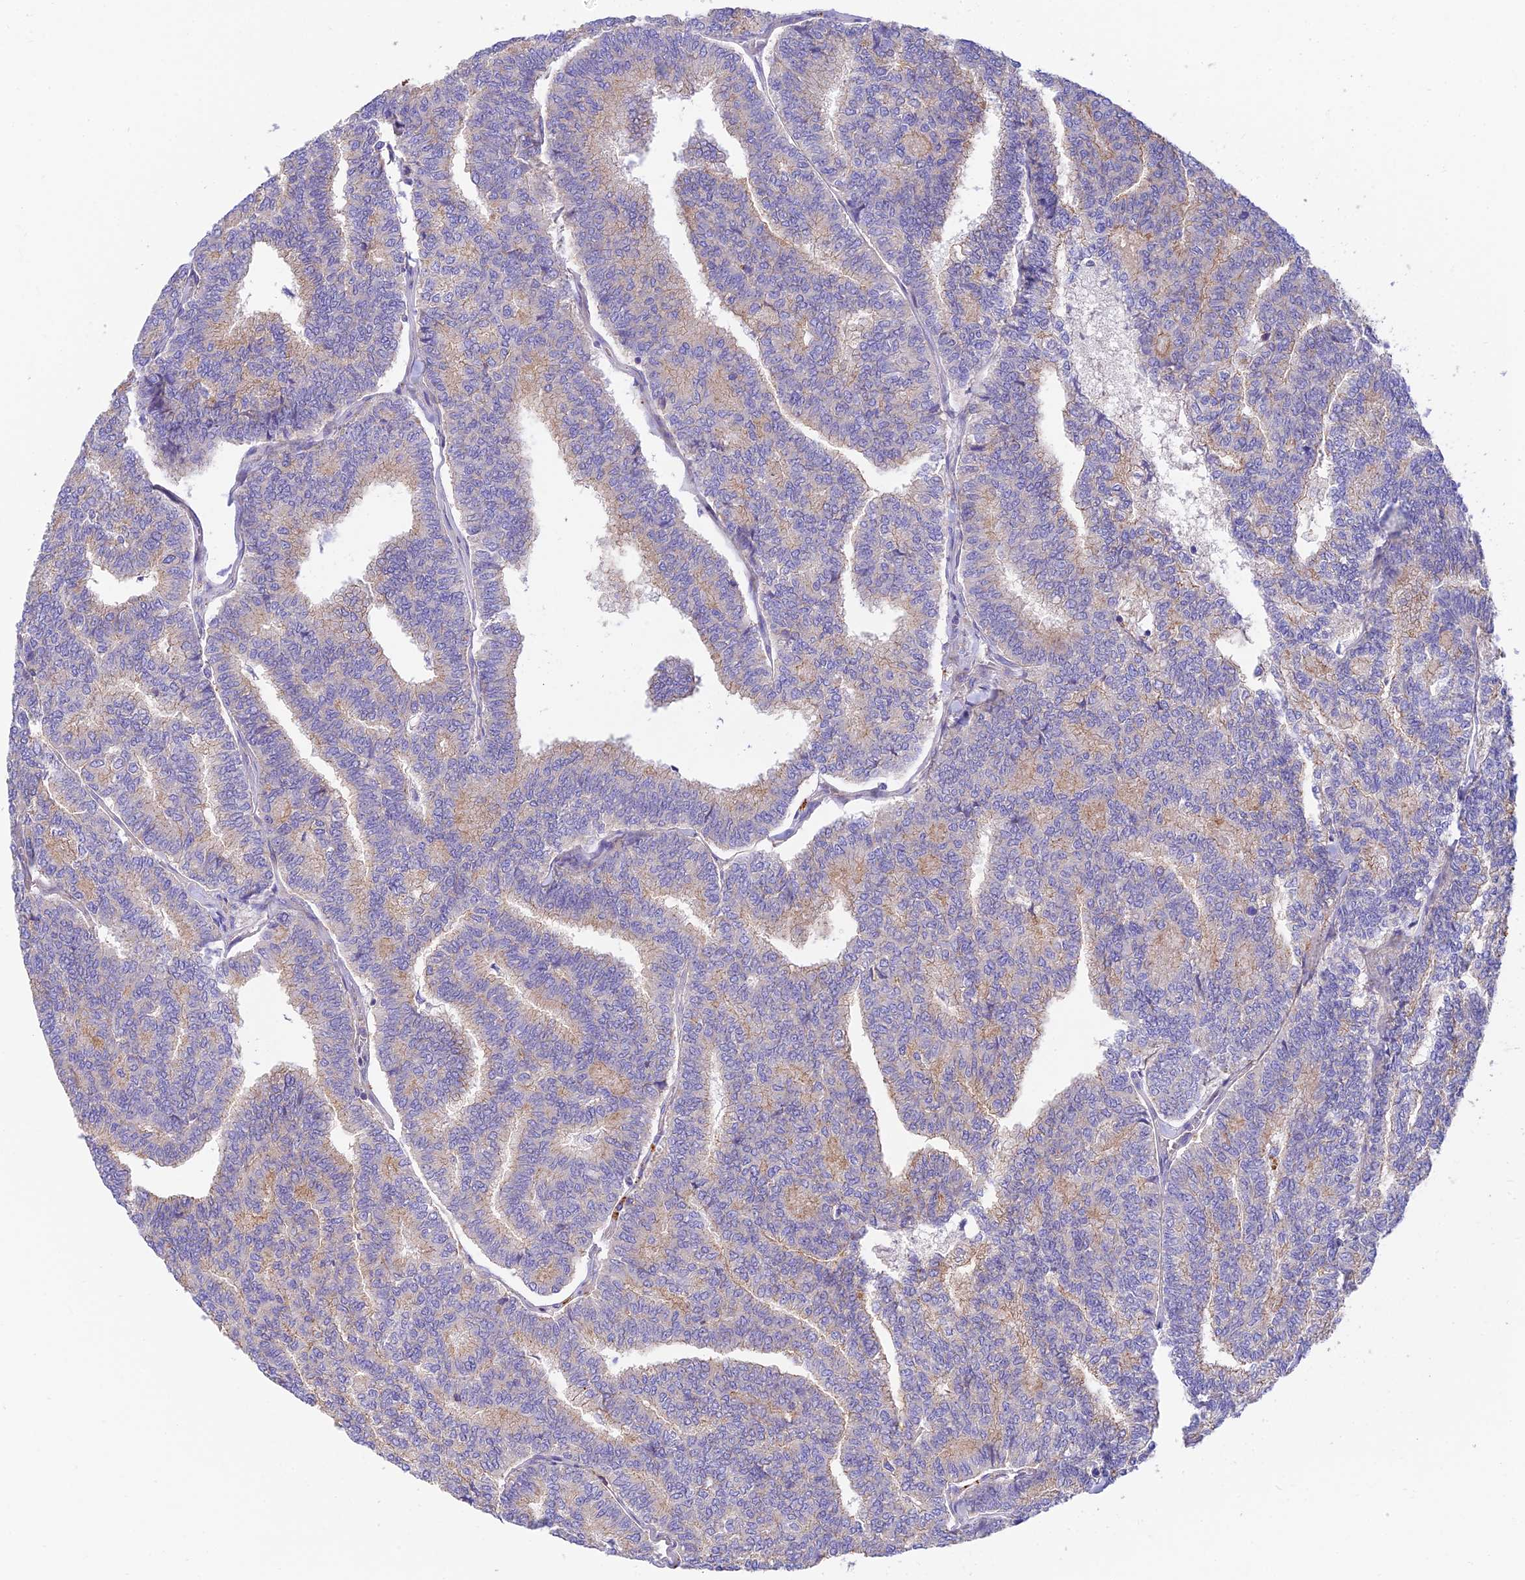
{"staining": {"intensity": "weak", "quantity": "<25%", "location": "cytoplasmic/membranous"}, "tissue": "thyroid cancer", "cell_type": "Tumor cells", "image_type": "cancer", "snomed": [{"axis": "morphology", "description": "Papillary adenocarcinoma, NOS"}, {"axis": "topography", "description": "Thyroid gland"}], "caption": "High power microscopy image of an IHC image of thyroid papillary adenocarcinoma, revealing no significant expression in tumor cells. (DAB (3,3'-diaminobenzidine) IHC visualized using brightfield microscopy, high magnification).", "gene": "CCDC157", "patient": {"sex": "female", "age": 35}}